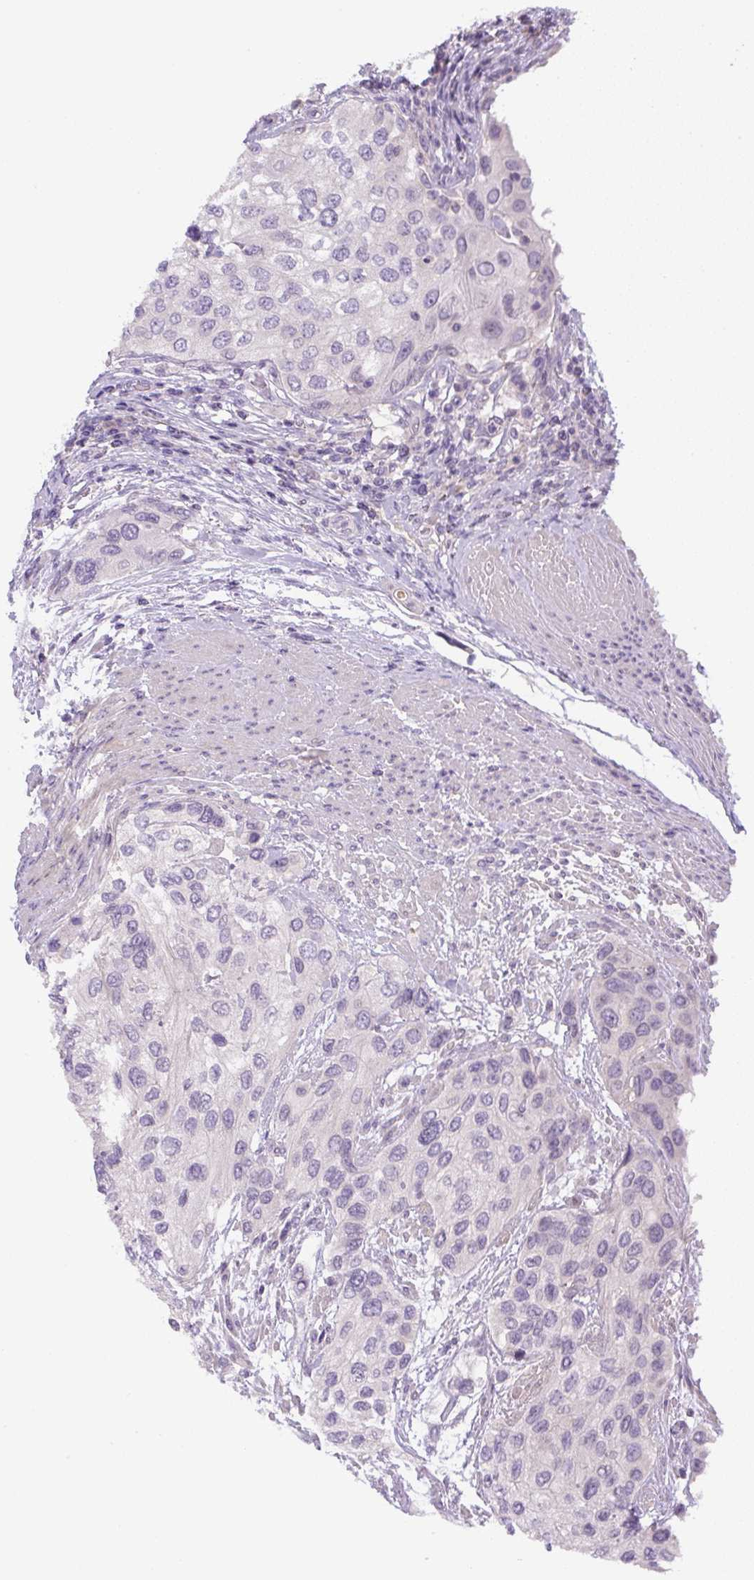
{"staining": {"intensity": "negative", "quantity": "none", "location": "none"}, "tissue": "urothelial cancer", "cell_type": "Tumor cells", "image_type": "cancer", "snomed": [{"axis": "morphology", "description": "Normal tissue, NOS"}, {"axis": "morphology", "description": "Urothelial carcinoma, High grade"}, {"axis": "topography", "description": "Vascular tissue"}, {"axis": "topography", "description": "Urinary bladder"}], "caption": "Tumor cells show no significant protein expression in urothelial cancer. Brightfield microscopy of immunohistochemistry (IHC) stained with DAB (brown) and hematoxylin (blue), captured at high magnification.", "gene": "UBL3", "patient": {"sex": "female", "age": 56}}